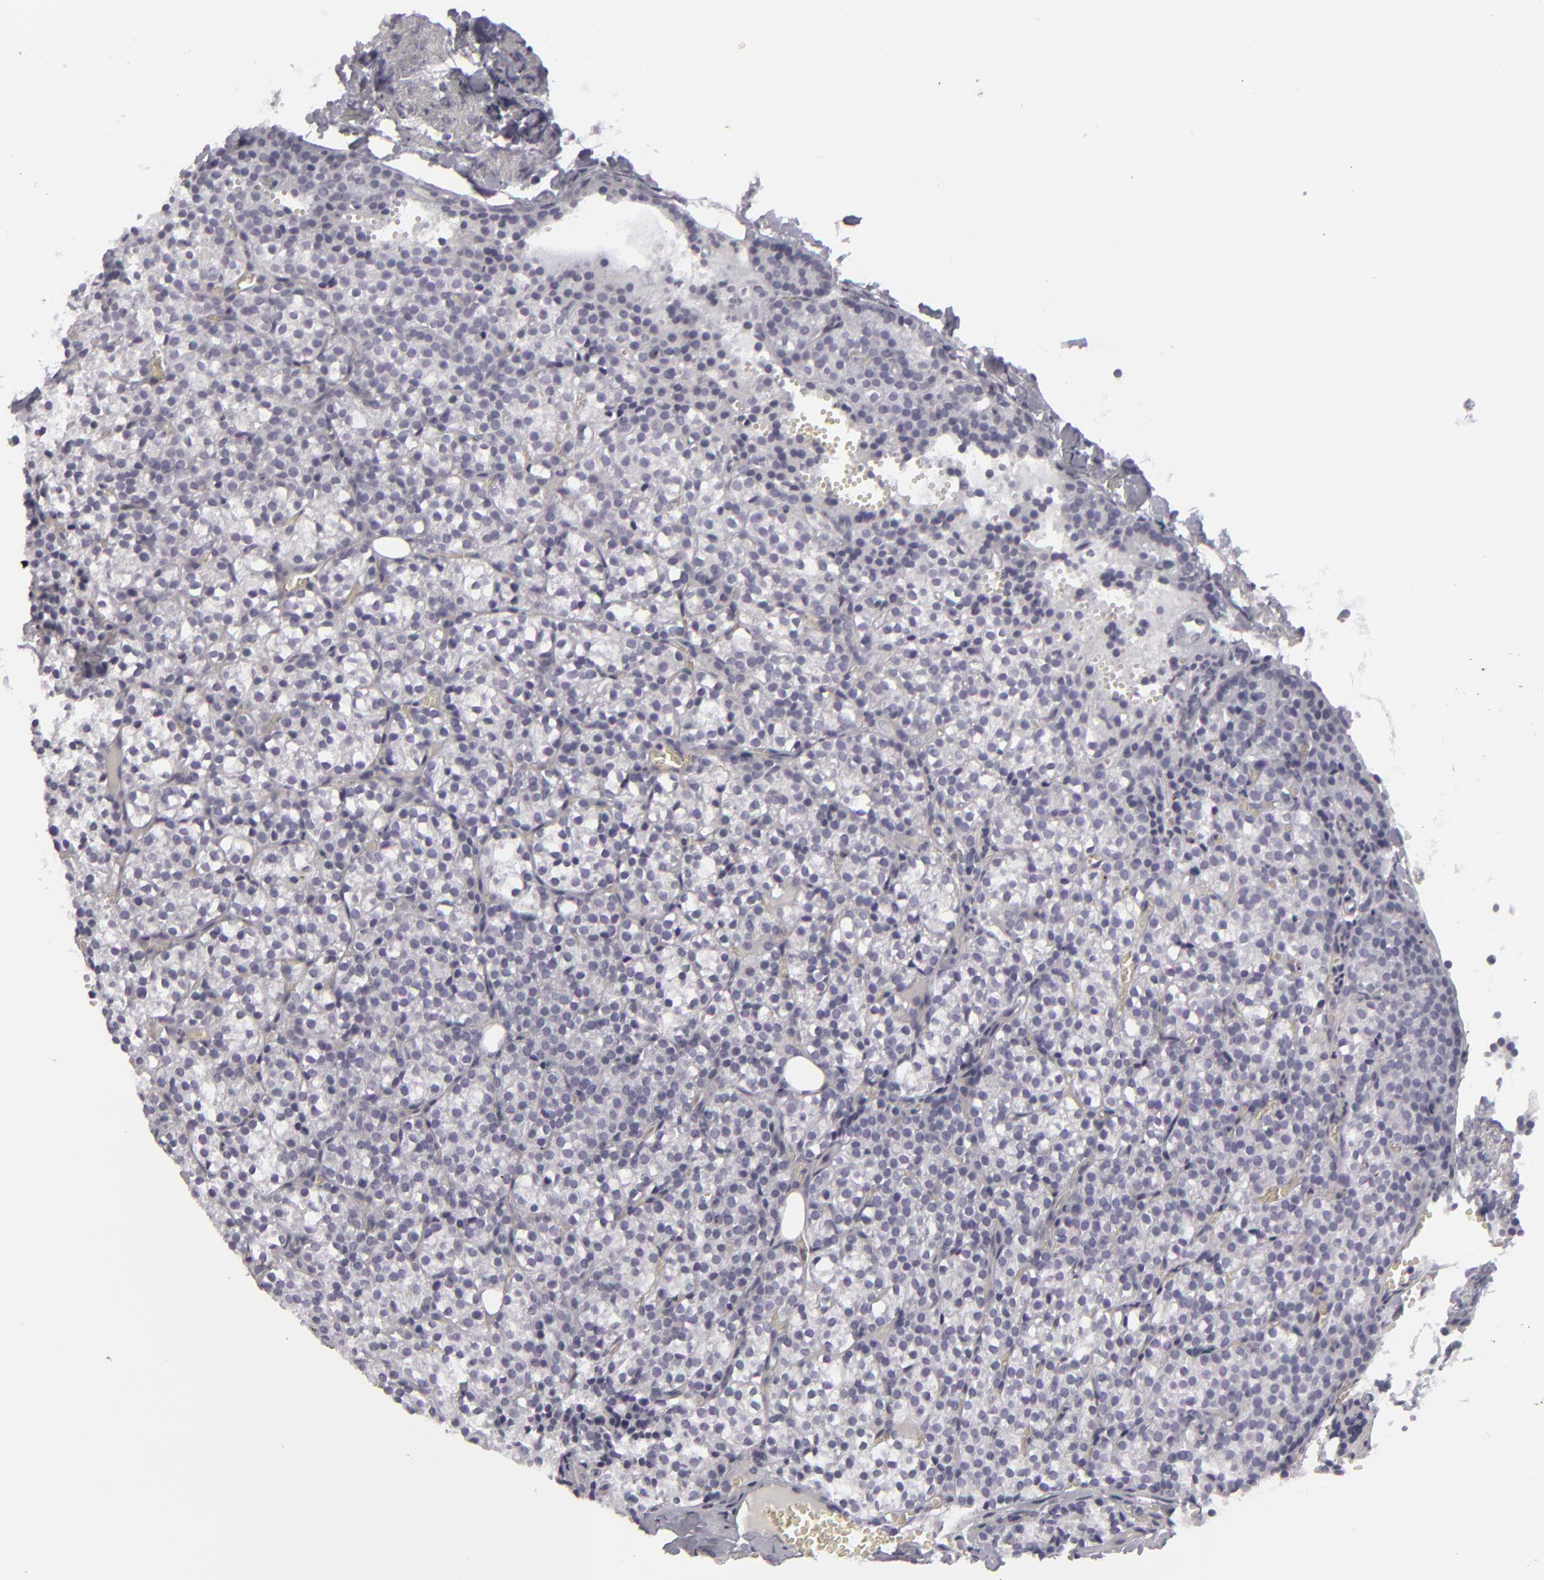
{"staining": {"intensity": "negative", "quantity": "none", "location": "none"}, "tissue": "parathyroid gland", "cell_type": "Glandular cells", "image_type": "normal", "snomed": [{"axis": "morphology", "description": "Normal tissue, NOS"}, {"axis": "topography", "description": "Parathyroid gland"}], "caption": "Immunohistochemistry of benign human parathyroid gland shows no positivity in glandular cells.", "gene": "KRT1", "patient": {"sex": "female", "age": 17}}